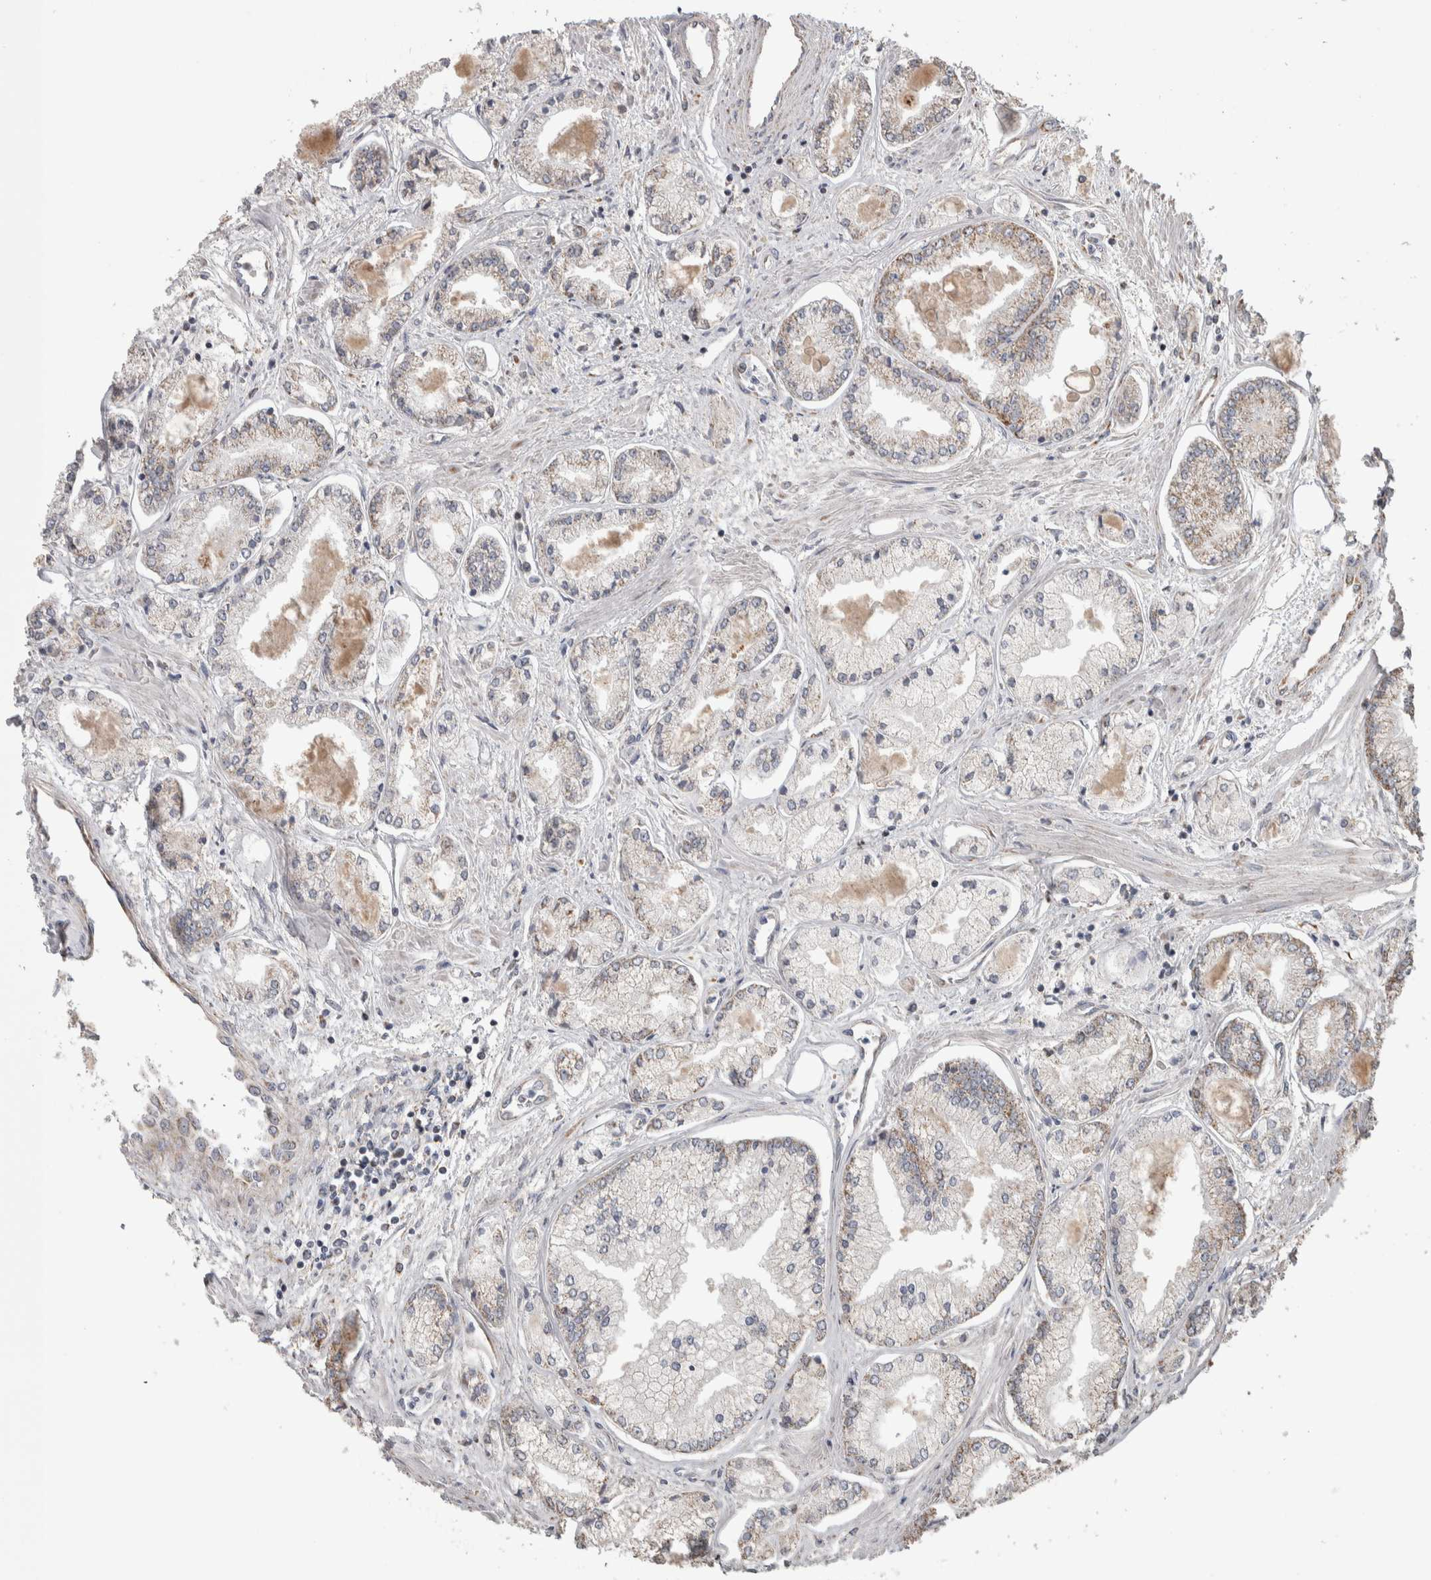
{"staining": {"intensity": "weak", "quantity": "25%-75%", "location": "cytoplasmic/membranous"}, "tissue": "prostate cancer", "cell_type": "Tumor cells", "image_type": "cancer", "snomed": [{"axis": "morphology", "description": "Adenocarcinoma, Low grade"}, {"axis": "topography", "description": "Prostate"}], "caption": "Protein staining shows weak cytoplasmic/membranous expression in approximately 25%-75% of tumor cells in low-grade adenocarcinoma (prostate).", "gene": "SCO1", "patient": {"sex": "male", "age": 52}}